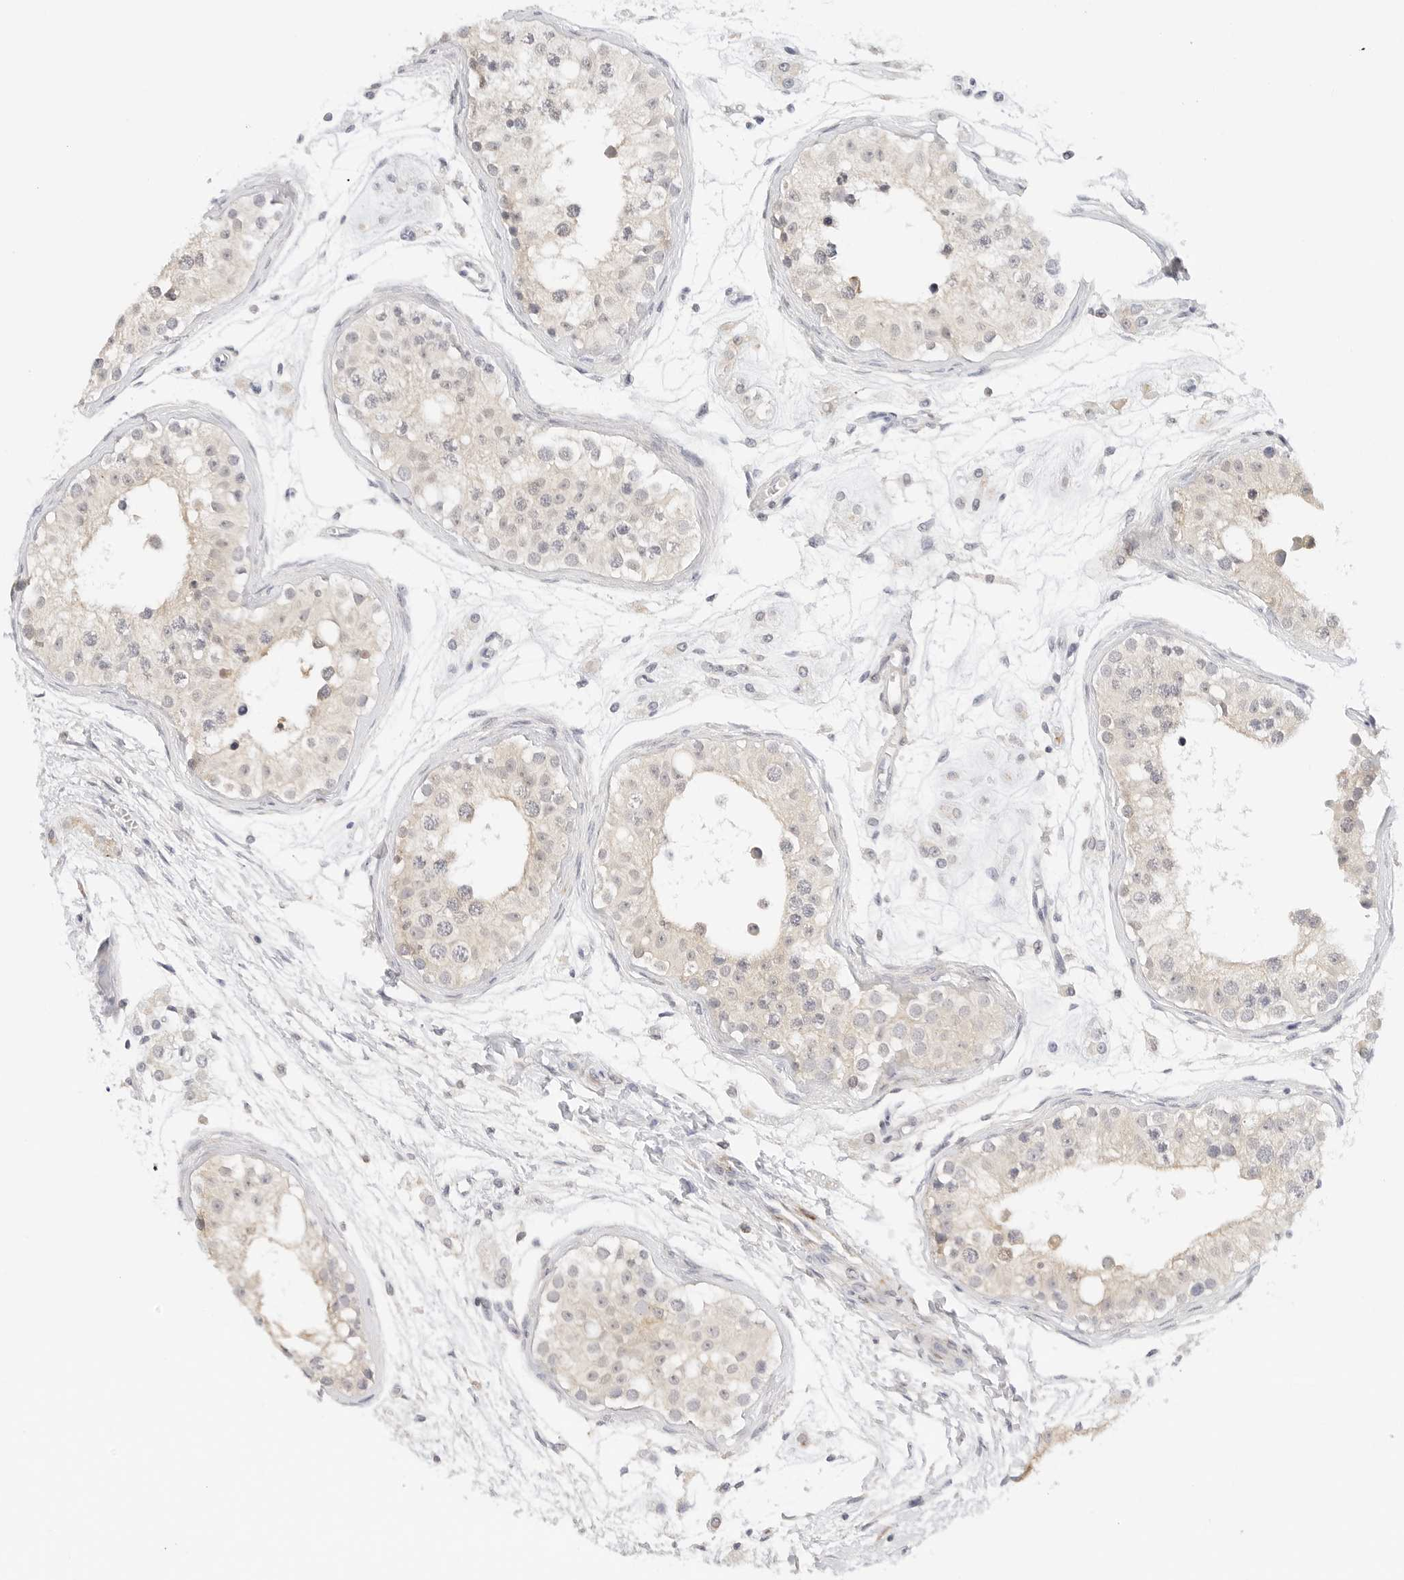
{"staining": {"intensity": "weak", "quantity": "25%-75%", "location": "cytoplasmic/membranous"}, "tissue": "testis", "cell_type": "Cells in seminiferous ducts", "image_type": "normal", "snomed": [{"axis": "morphology", "description": "Normal tissue, NOS"}, {"axis": "morphology", "description": "Adenocarcinoma, metastatic, NOS"}, {"axis": "topography", "description": "Testis"}], "caption": "A low amount of weak cytoplasmic/membranous positivity is present in about 25%-75% of cells in seminiferous ducts in normal testis. Nuclei are stained in blue.", "gene": "PCDH19", "patient": {"sex": "male", "age": 26}}